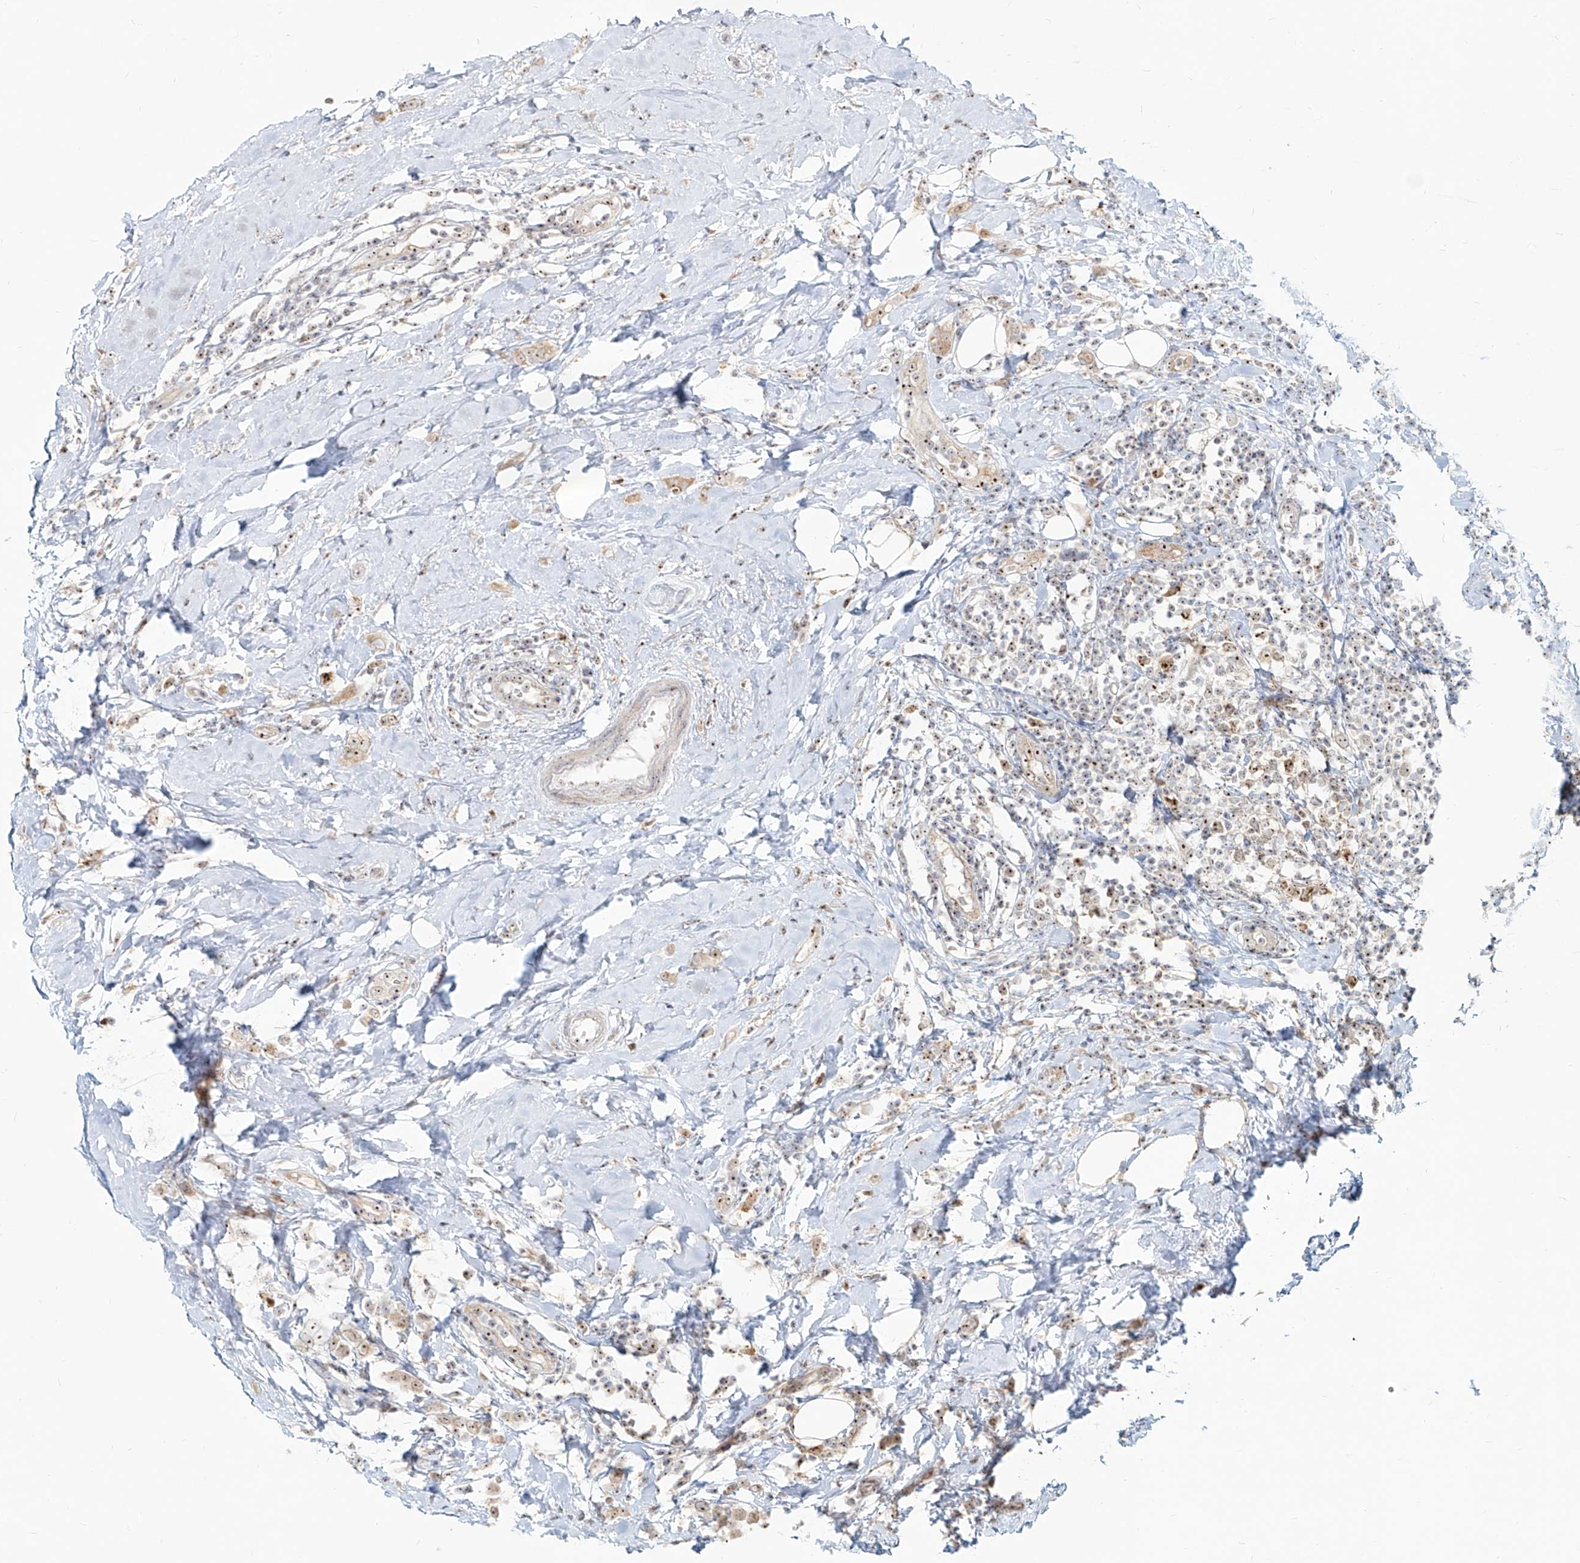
{"staining": {"intensity": "weak", "quantity": ">75%", "location": "nuclear"}, "tissue": "breast cancer", "cell_type": "Tumor cells", "image_type": "cancer", "snomed": [{"axis": "morphology", "description": "Lobular carcinoma"}, {"axis": "topography", "description": "Breast"}], "caption": "IHC staining of breast cancer (lobular carcinoma), which shows low levels of weak nuclear expression in about >75% of tumor cells indicating weak nuclear protein expression. The staining was performed using DAB (3,3'-diaminobenzidine) (brown) for protein detection and nuclei were counterstained in hematoxylin (blue).", "gene": "BYSL", "patient": {"sex": "female", "age": 47}}